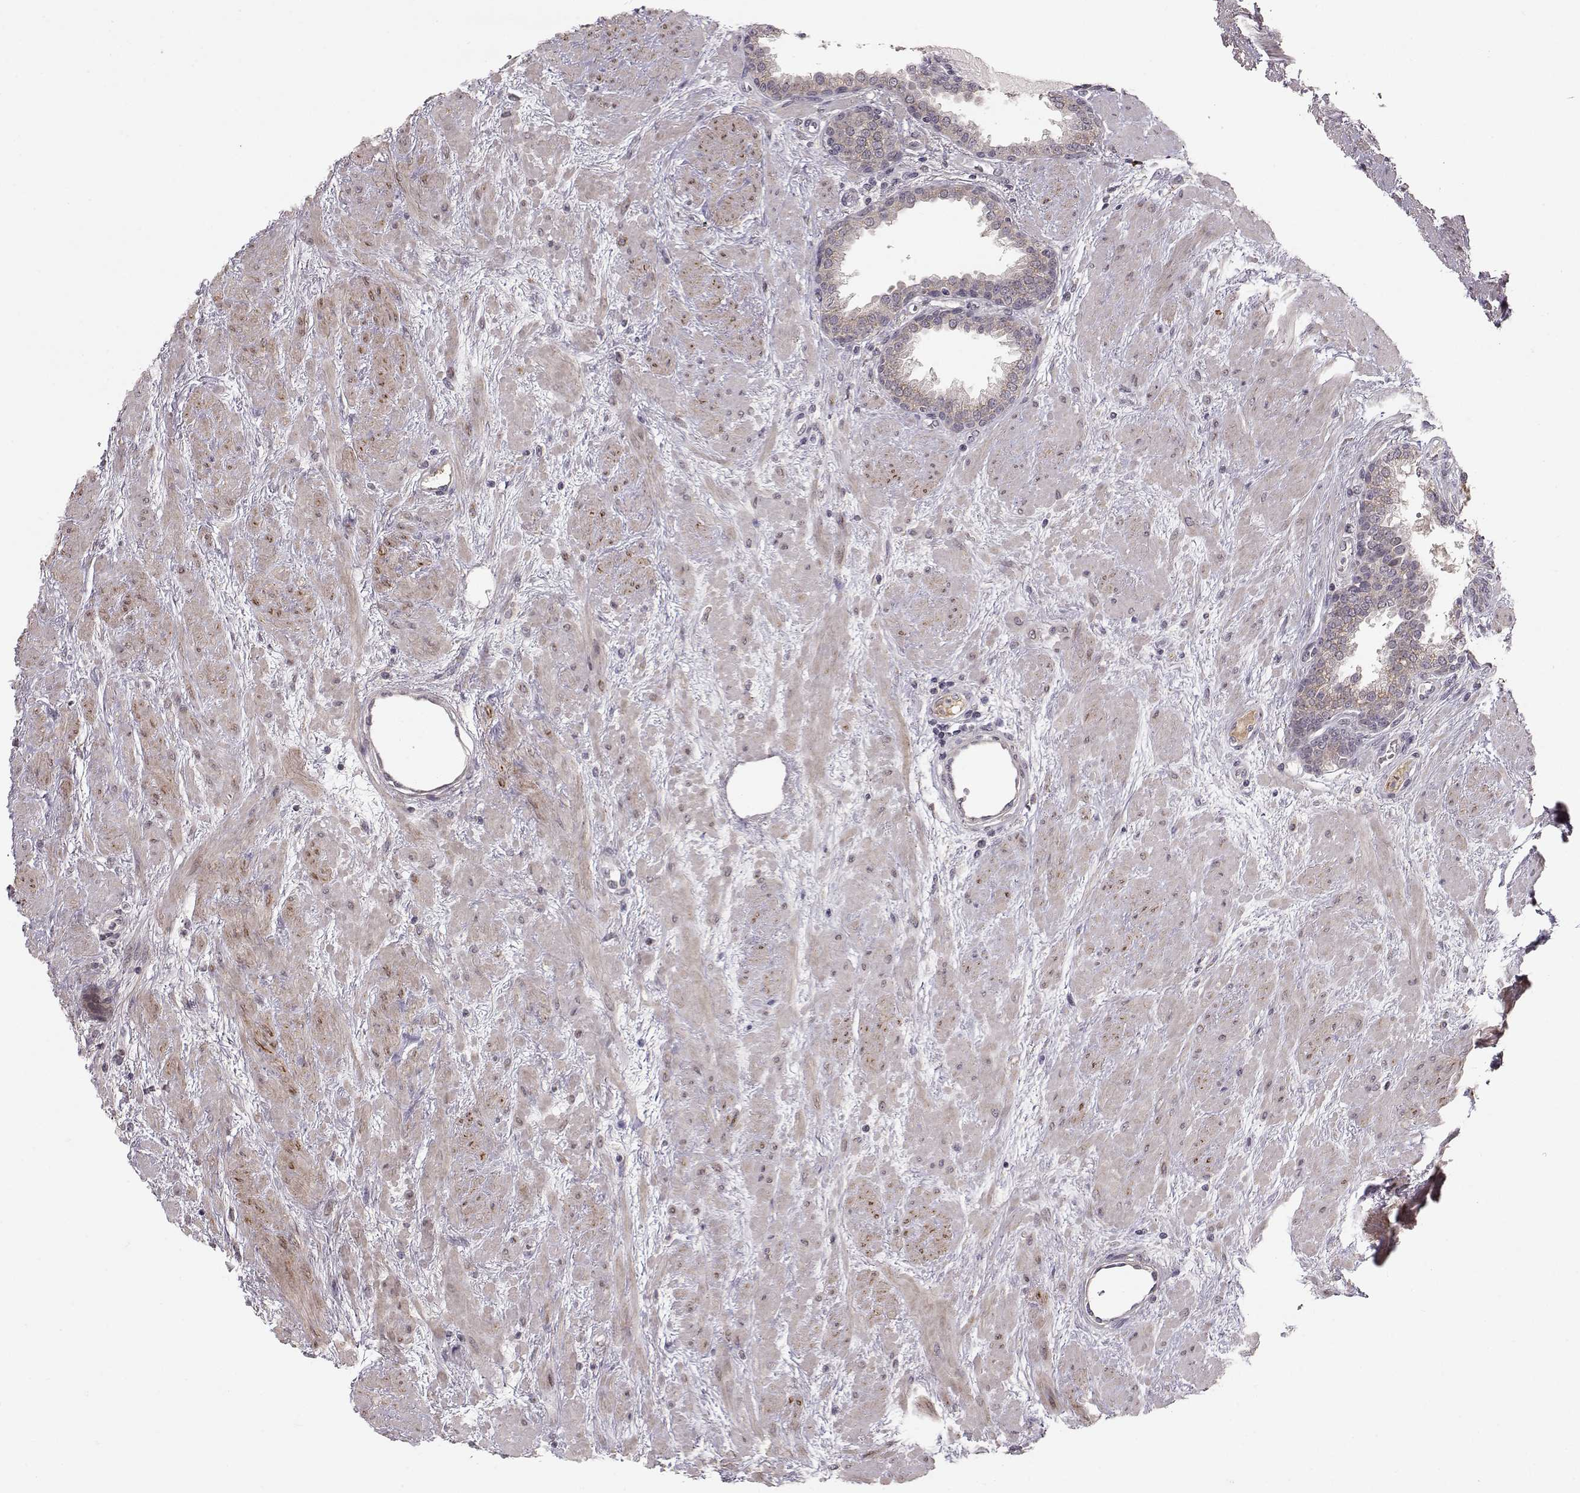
{"staining": {"intensity": "weak", "quantity": "<25%", "location": "cytoplasmic/membranous"}, "tissue": "prostate", "cell_type": "Glandular cells", "image_type": "normal", "snomed": [{"axis": "morphology", "description": "Normal tissue, NOS"}, {"axis": "topography", "description": "Prostate"}], "caption": "DAB immunohistochemical staining of normal prostate shows no significant staining in glandular cells.", "gene": "PNMT", "patient": {"sex": "male", "age": 51}}